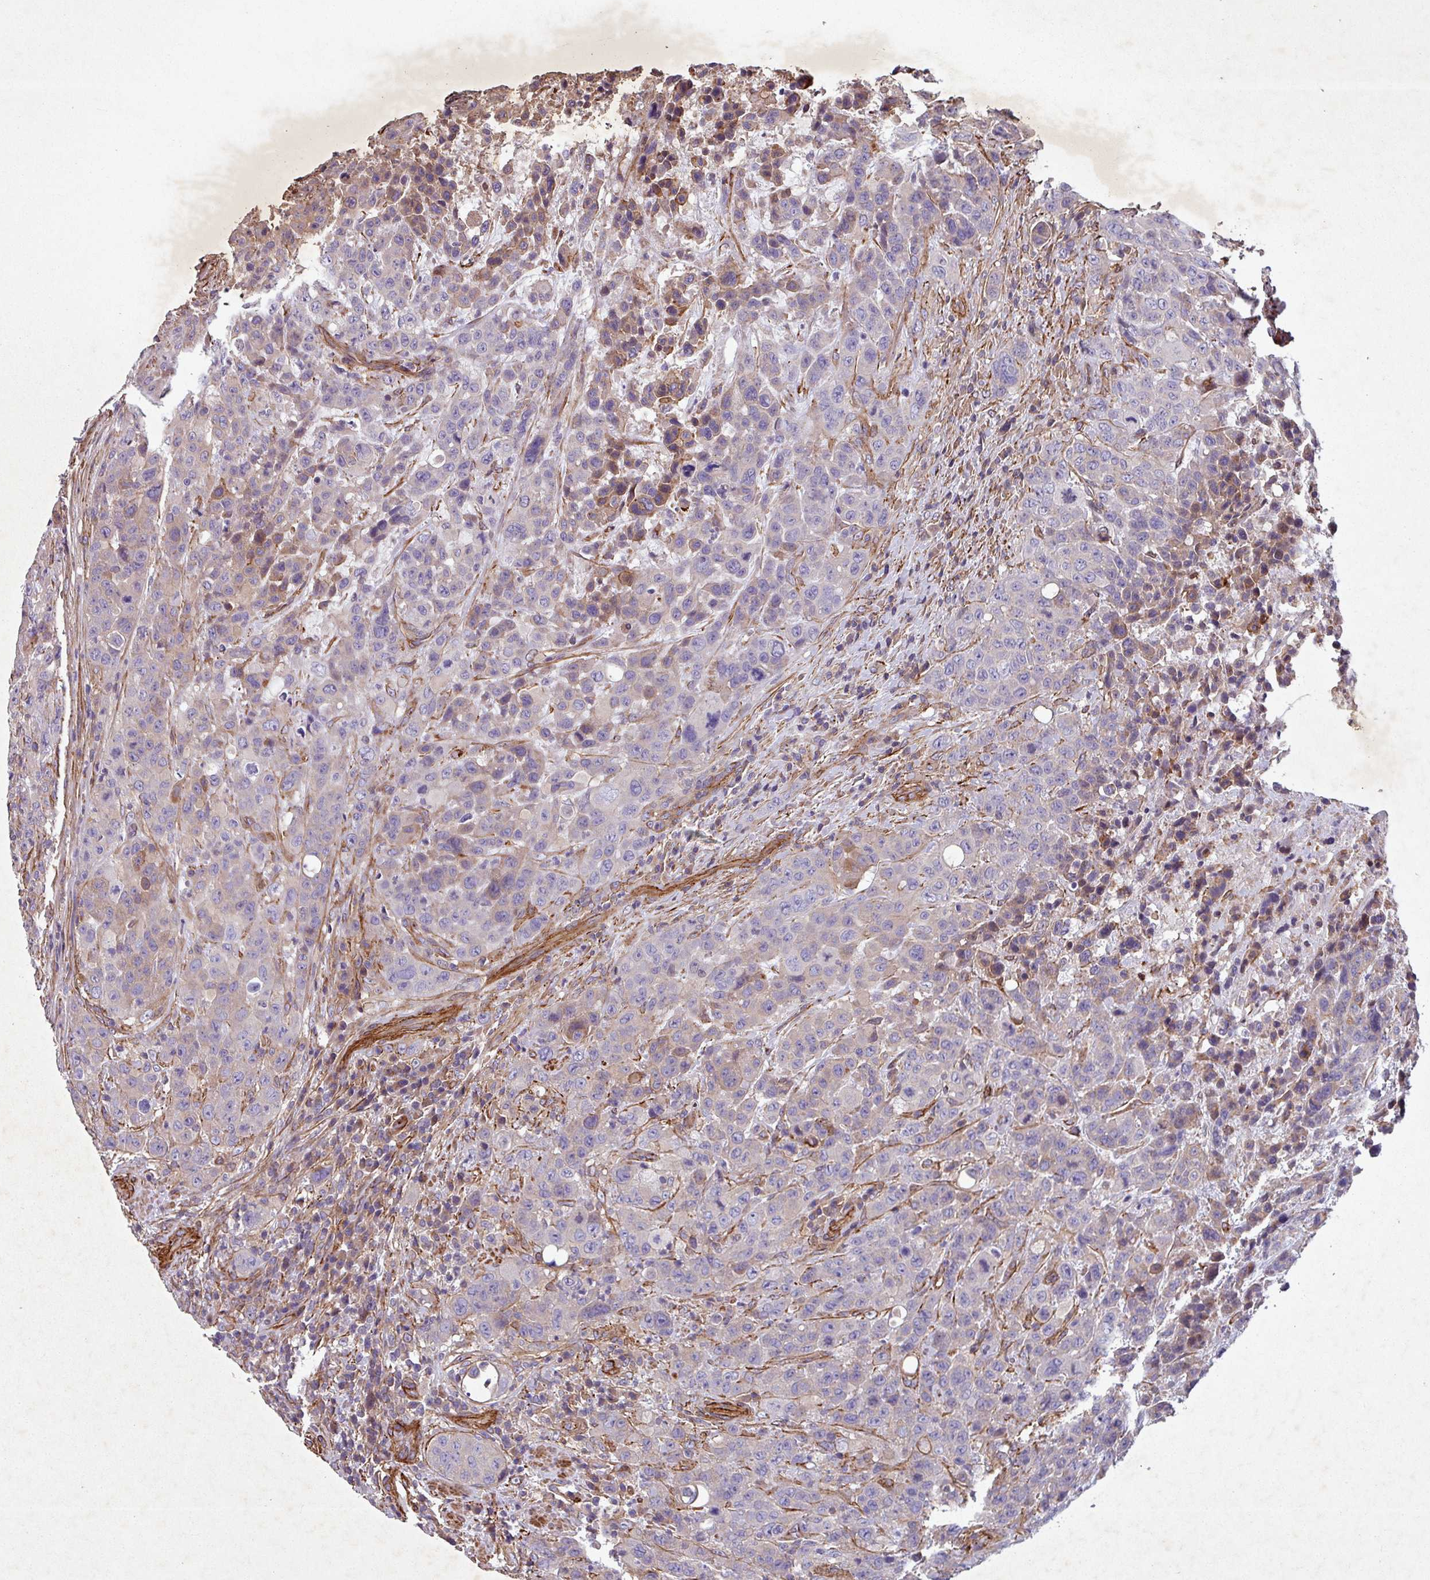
{"staining": {"intensity": "moderate", "quantity": "<25%", "location": "cytoplasmic/membranous"}, "tissue": "colorectal cancer", "cell_type": "Tumor cells", "image_type": "cancer", "snomed": [{"axis": "morphology", "description": "Adenocarcinoma, NOS"}, {"axis": "topography", "description": "Colon"}], "caption": "Immunohistochemical staining of human adenocarcinoma (colorectal) shows moderate cytoplasmic/membranous protein staining in about <25% of tumor cells.", "gene": "ATP2C2", "patient": {"sex": "male", "age": 62}}